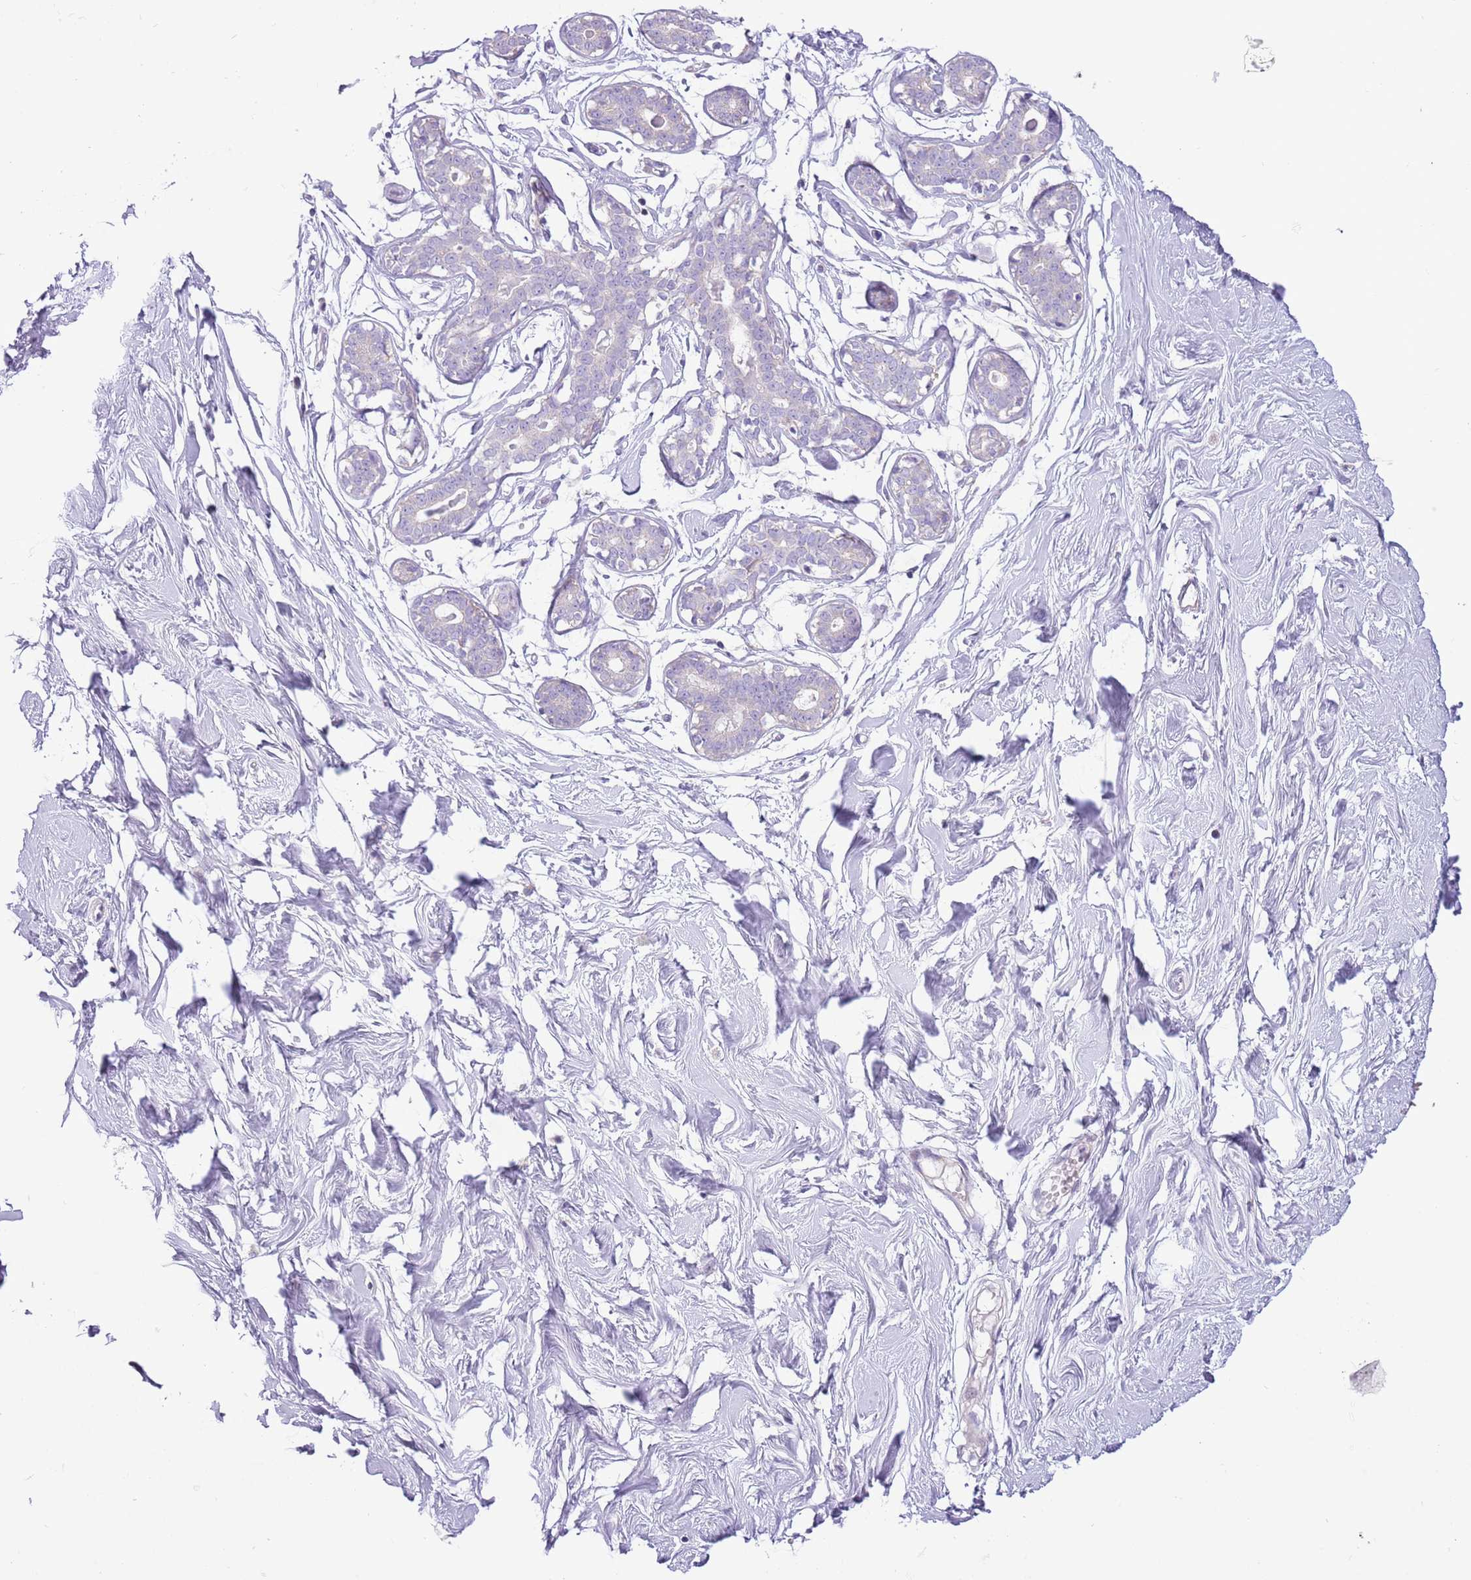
{"staining": {"intensity": "negative", "quantity": "none", "location": "none"}, "tissue": "breast", "cell_type": "Adipocytes", "image_type": "normal", "snomed": [{"axis": "morphology", "description": "Normal tissue, NOS"}, {"axis": "morphology", "description": "Adenoma, NOS"}, {"axis": "topography", "description": "Breast"}], "caption": "Adipocytes are negative for brown protein staining in benign breast. (DAB (3,3'-diaminobenzidine) IHC with hematoxylin counter stain).", "gene": "ZNF697", "patient": {"sex": "female", "age": 23}}